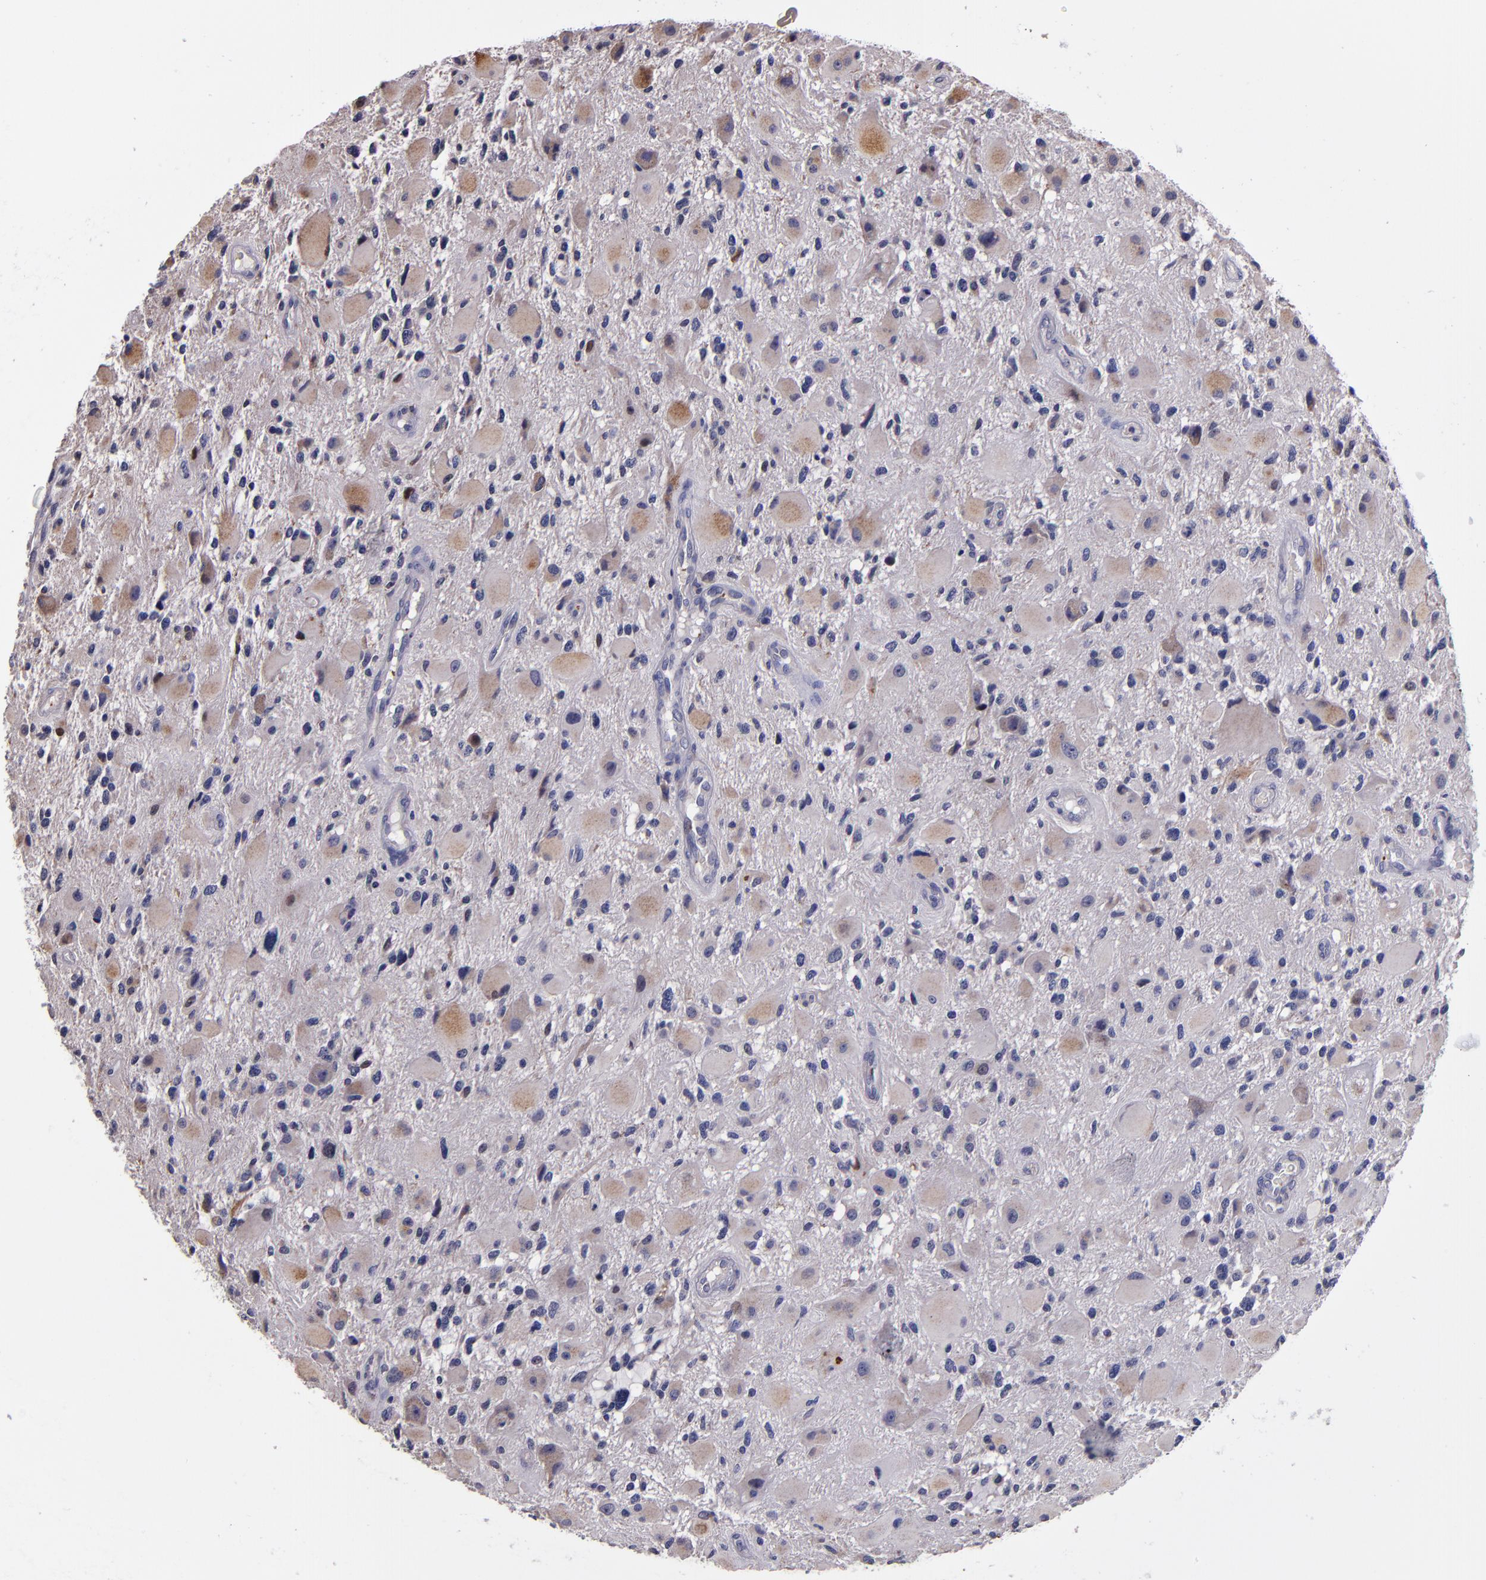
{"staining": {"intensity": "weak", "quantity": "25%-75%", "location": "cytoplasmic/membranous"}, "tissue": "glioma", "cell_type": "Tumor cells", "image_type": "cancer", "snomed": [{"axis": "morphology", "description": "Glioma, malignant, High grade"}, {"axis": "topography", "description": "Brain"}], "caption": "High-magnification brightfield microscopy of high-grade glioma (malignant) stained with DAB (3,3'-diaminobenzidine) (brown) and counterstained with hematoxylin (blue). tumor cells exhibit weak cytoplasmic/membranous positivity is appreciated in approximately25%-75% of cells.", "gene": "SELP", "patient": {"sex": "female", "age": 60}}